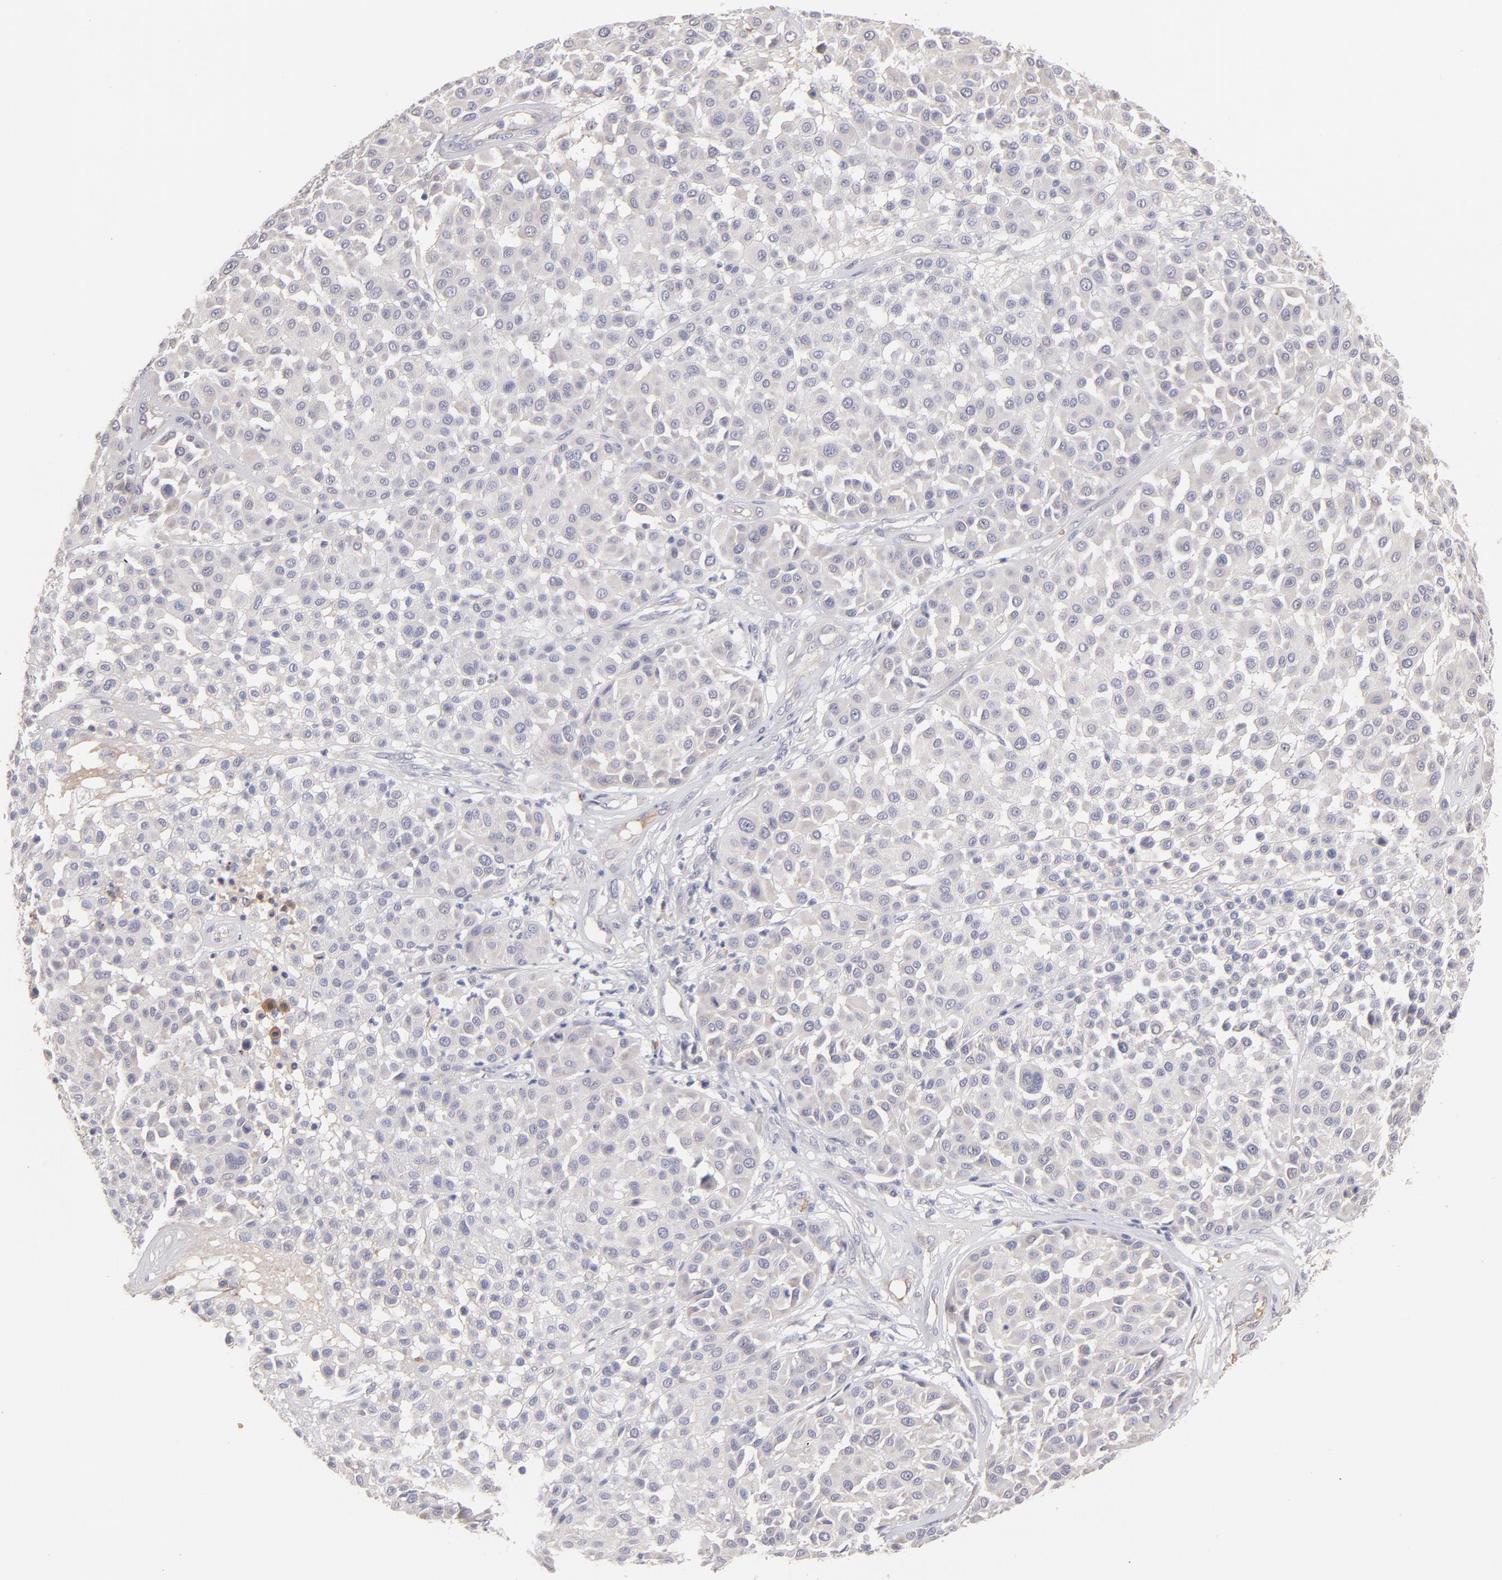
{"staining": {"intensity": "negative", "quantity": "none", "location": "none"}, "tissue": "melanoma", "cell_type": "Tumor cells", "image_type": "cancer", "snomed": [{"axis": "morphology", "description": "Malignant melanoma, Metastatic site"}, {"axis": "topography", "description": "Soft tissue"}], "caption": "DAB (3,3'-diaminobenzidine) immunohistochemical staining of human melanoma demonstrates no significant positivity in tumor cells.", "gene": "F13B", "patient": {"sex": "male", "age": 41}}